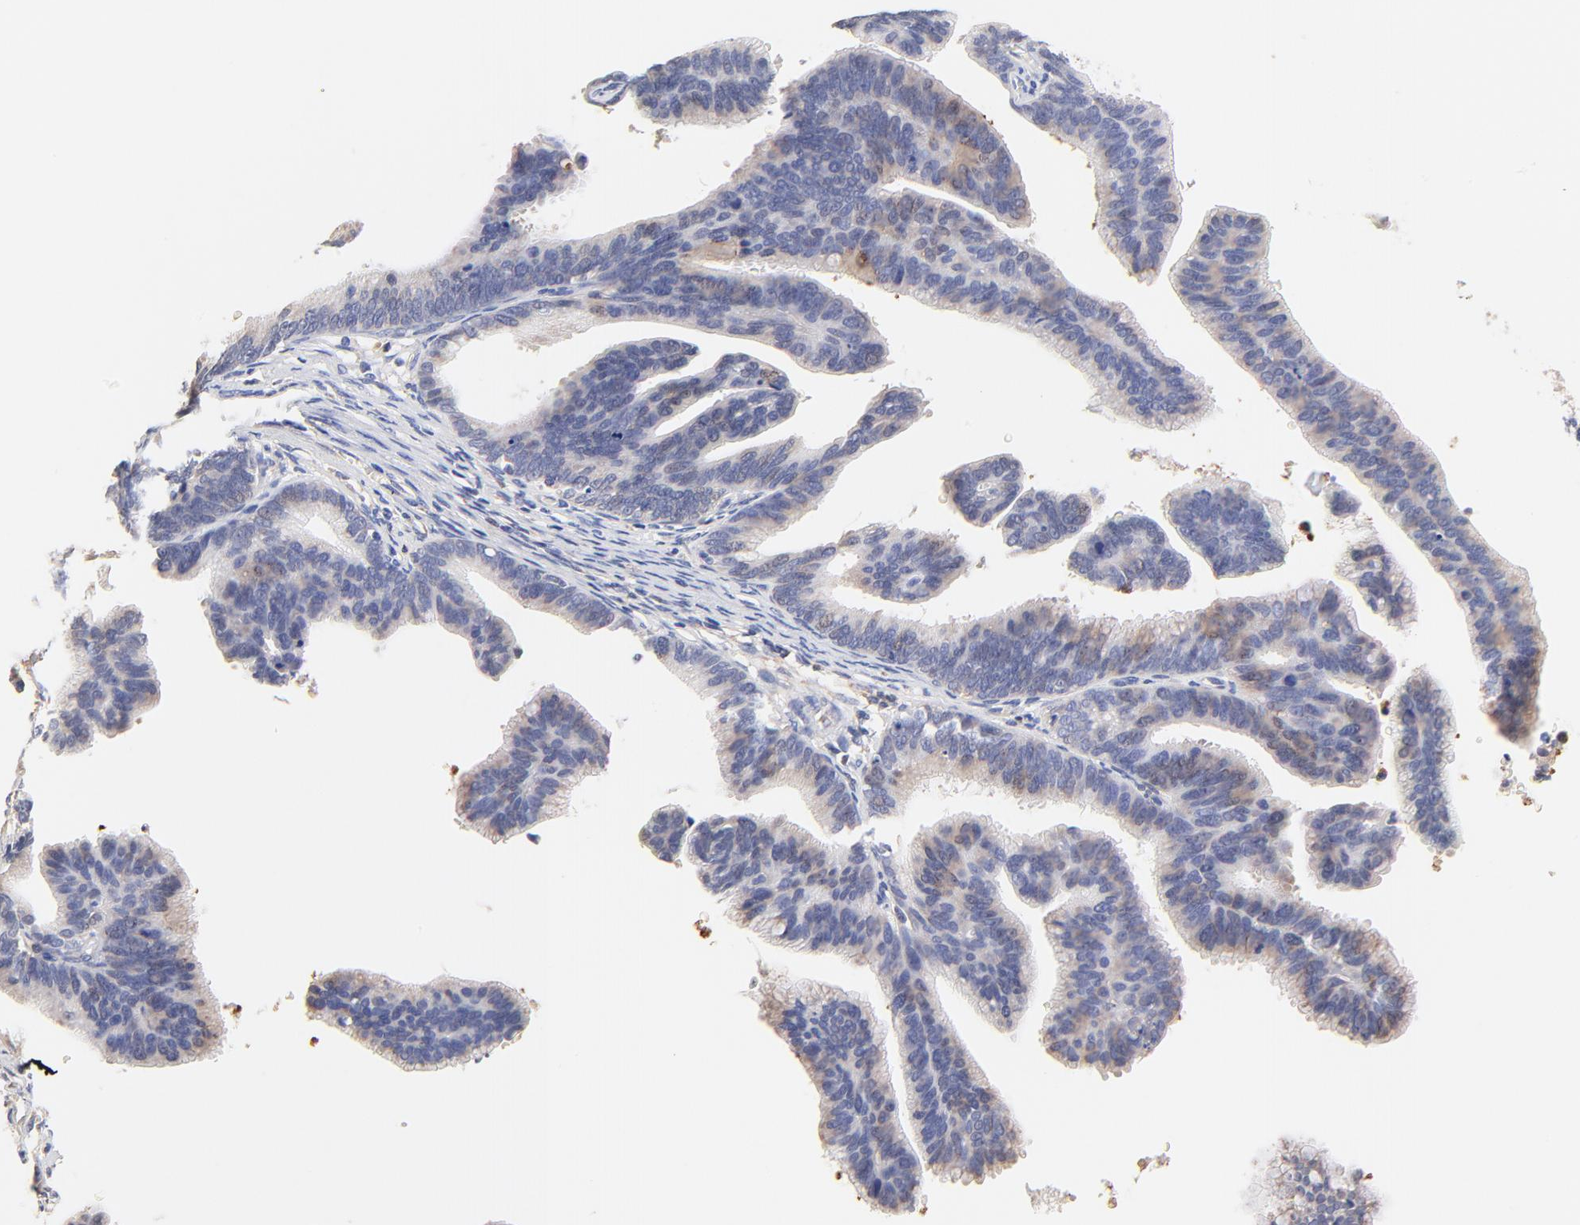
{"staining": {"intensity": "weak", "quantity": ">75%", "location": "cytoplasmic/membranous"}, "tissue": "cervical cancer", "cell_type": "Tumor cells", "image_type": "cancer", "snomed": [{"axis": "morphology", "description": "Adenocarcinoma, NOS"}, {"axis": "topography", "description": "Cervix"}], "caption": "IHC of human adenocarcinoma (cervical) exhibits low levels of weak cytoplasmic/membranous expression in approximately >75% of tumor cells. (brown staining indicates protein expression, while blue staining denotes nuclei).", "gene": "PTK7", "patient": {"sex": "female", "age": 47}}